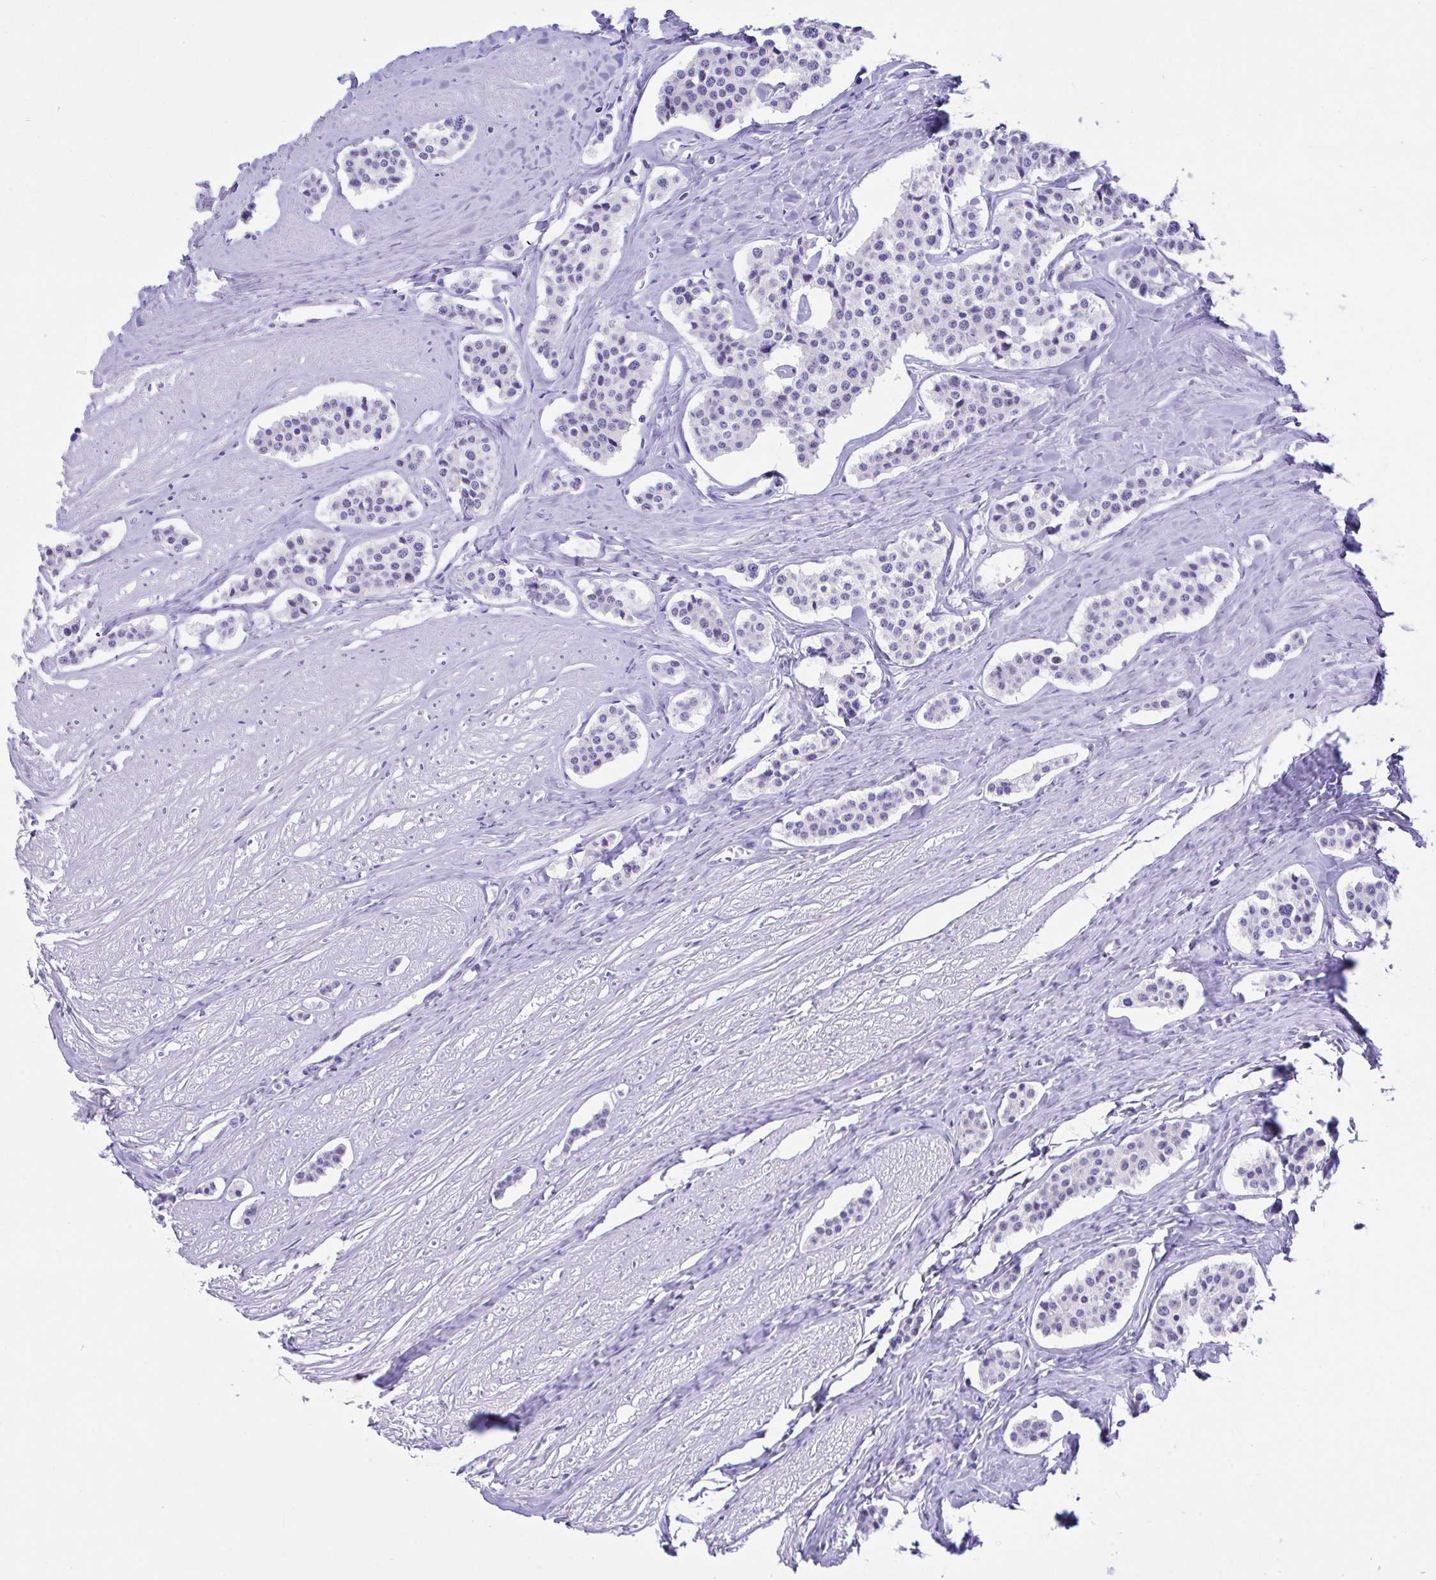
{"staining": {"intensity": "negative", "quantity": "none", "location": "none"}, "tissue": "carcinoid", "cell_type": "Tumor cells", "image_type": "cancer", "snomed": [{"axis": "morphology", "description": "Carcinoid, malignant, NOS"}, {"axis": "topography", "description": "Small intestine"}], "caption": "Immunohistochemistry (IHC) histopathology image of carcinoid (malignant) stained for a protein (brown), which demonstrates no expression in tumor cells. (Brightfield microscopy of DAB (3,3'-diaminobenzidine) IHC at high magnification).", "gene": "HOXB4", "patient": {"sex": "male", "age": 60}}